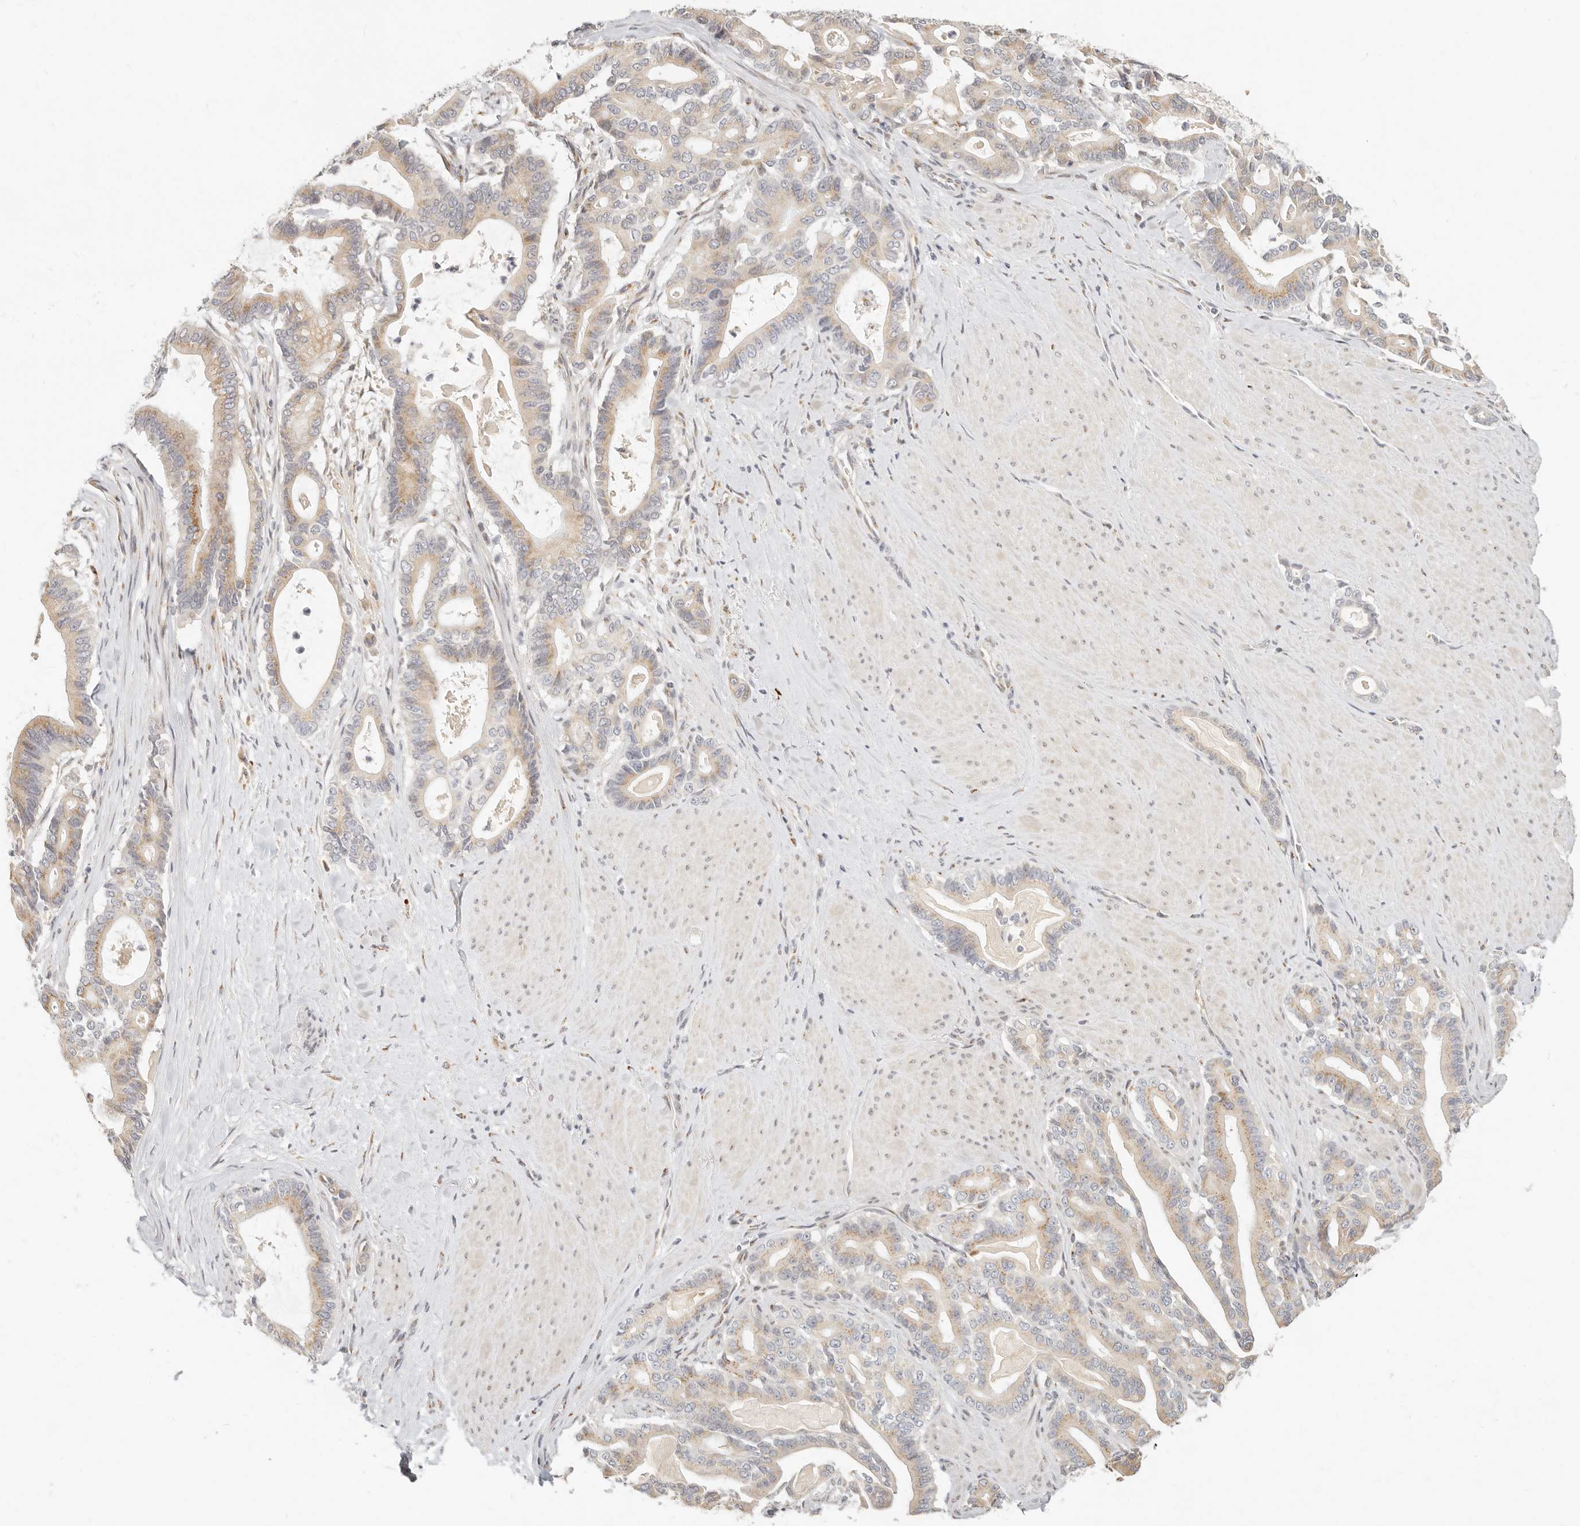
{"staining": {"intensity": "weak", "quantity": ">75%", "location": "cytoplasmic/membranous"}, "tissue": "pancreatic cancer", "cell_type": "Tumor cells", "image_type": "cancer", "snomed": [{"axis": "morphology", "description": "Adenocarcinoma, NOS"}, {"axis": "topography", "description": "Pancreas"}], "caption": "Protein expression analysis of pancreatic adenocarcinoma shows weak cytoplasmic/membranous staining in about >75% of tumor cells. The staining is performed using DAB brown chromogen to label protein expression. The nuclei are counter-stained blue using hematoxylin.", "gene": "FAM20B", "patient": {"sex": "male", "age": 63}}